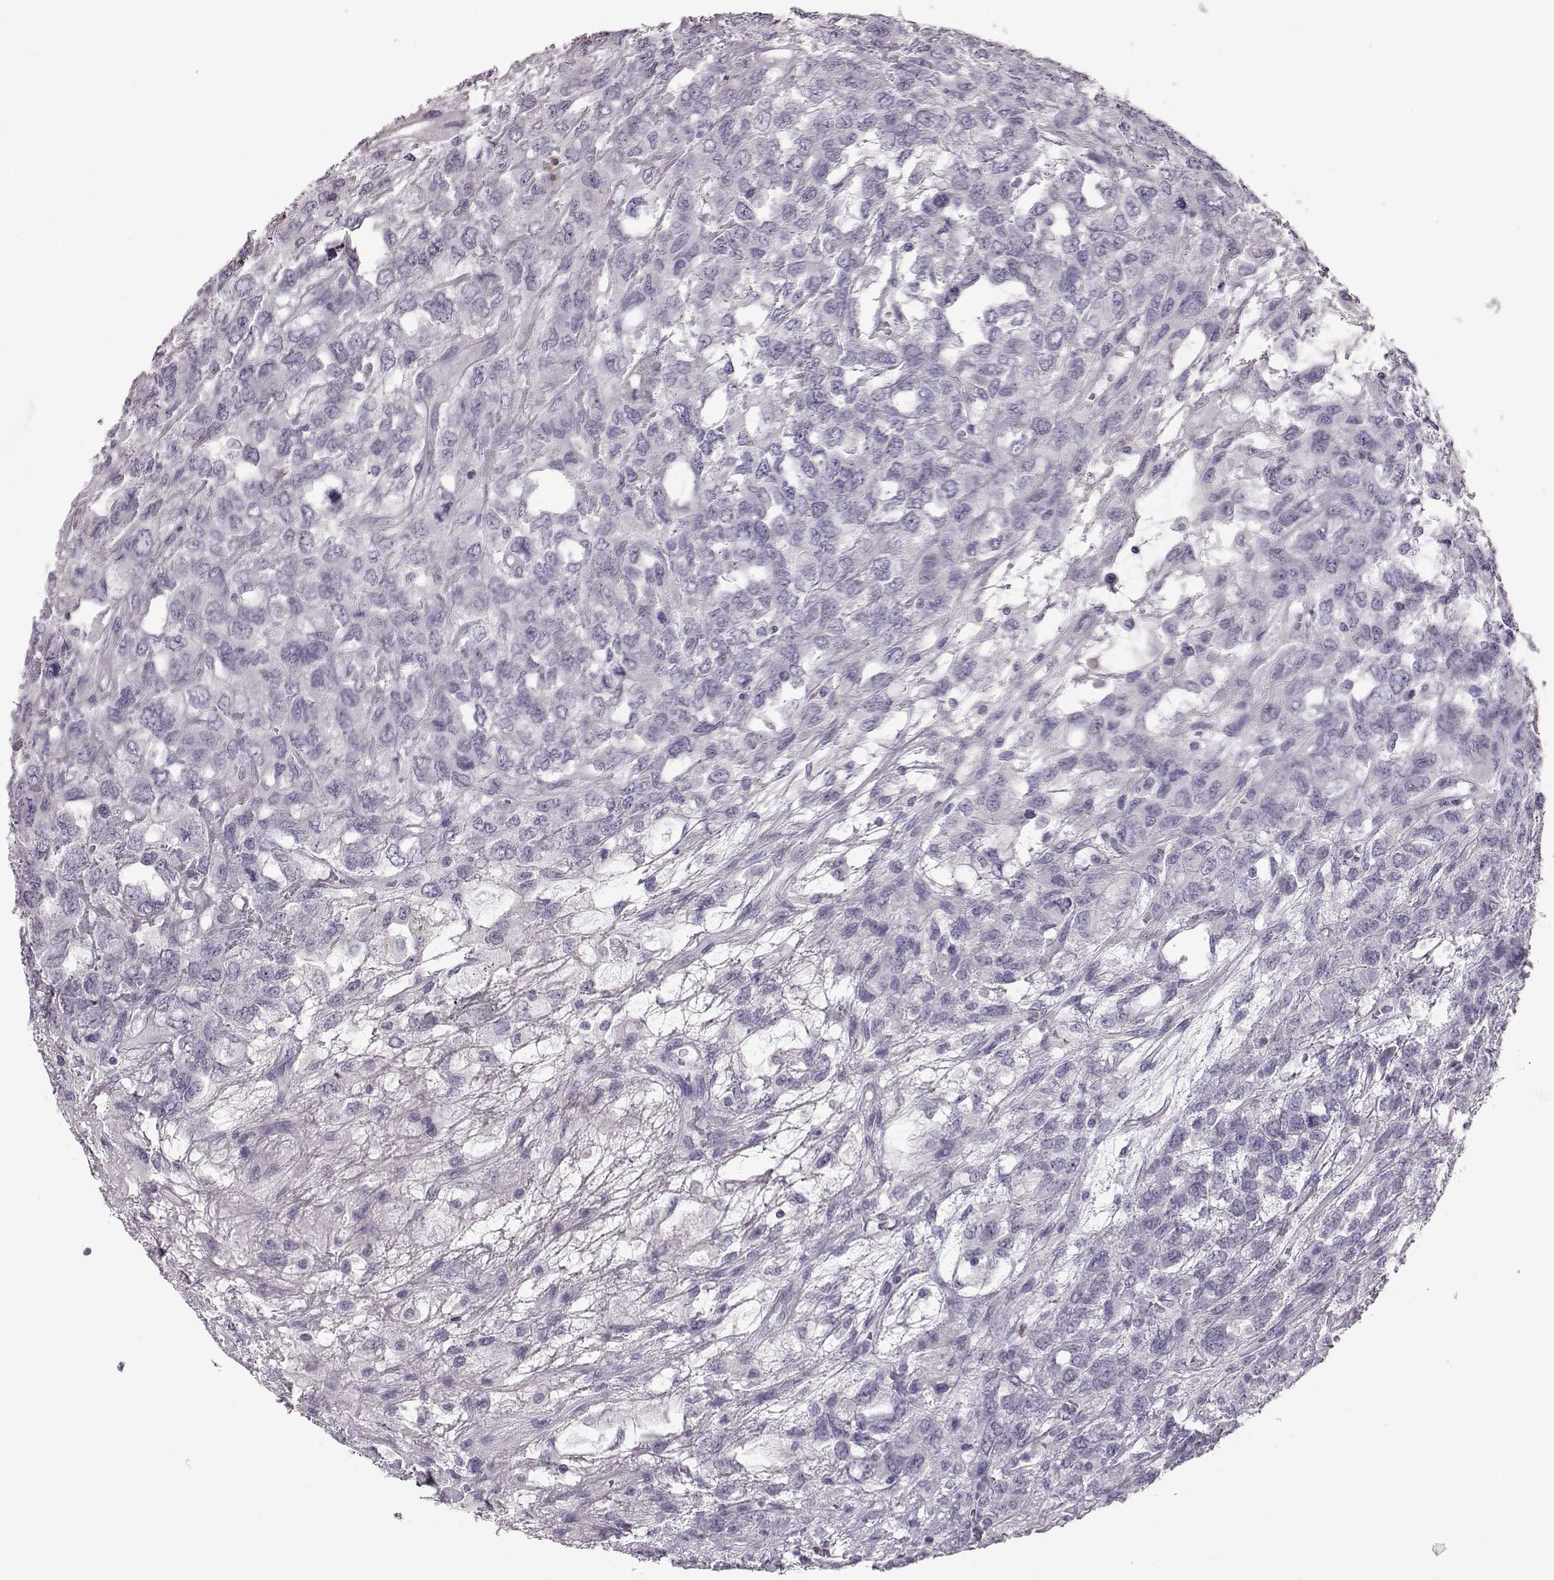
{"staining": {"intensity": "negative", "quantity": "none", "location": "none"}, "tissue": "testis cancer", "cell_type": "Tumor cells", "image_type": "cancer", "snomed": [{"axis": "morphology", "description": "Seminoma, NOS"}, {"axis": "topography", "description": "Testis"}], "caption": "Immunohistochemistry micrograph of human seminoma (testis) stained for a protein (brown), which displays no expression in tumor cells.", "gene": "NPTXR", "patient": {"sex": "male", "age": 52}}